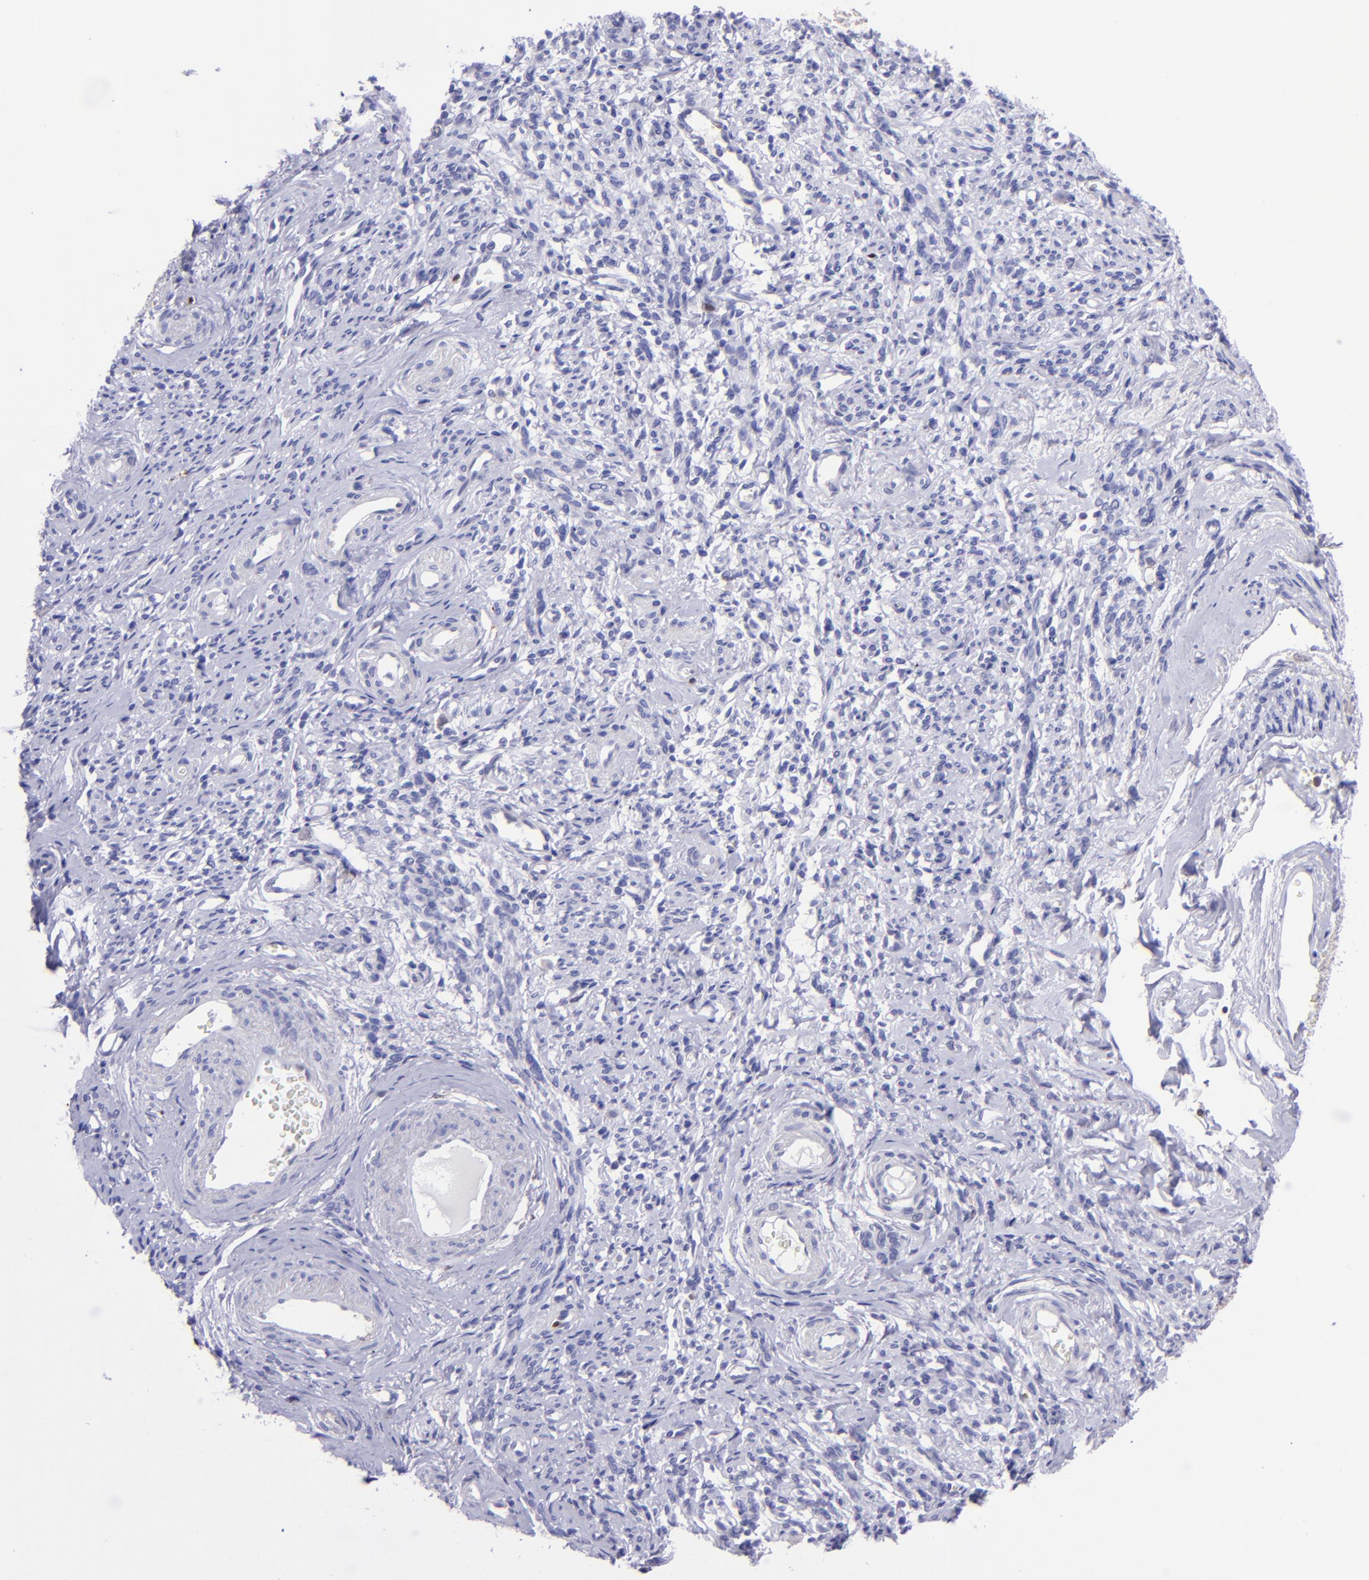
{"staining": {"intensity": "negative", "quantity": "none", "location": "none"}, "tissue": "endometrial cancer", "cell_type": "Tumor cells", "image_type": "cancer", "snomed": [{"axis": "morphology", "description": "Adenocarcinoma, NOS"}, {"axis": "topography", "description": "Endometrium"}], "caption": "The immunohistochemistry (IHC) histopathology image has no significant staining in tumor cells of adenocarcinoma (endometrial) tissue.", "gene": "TYMP", "patient": {"sex": "female", "age": 75}}